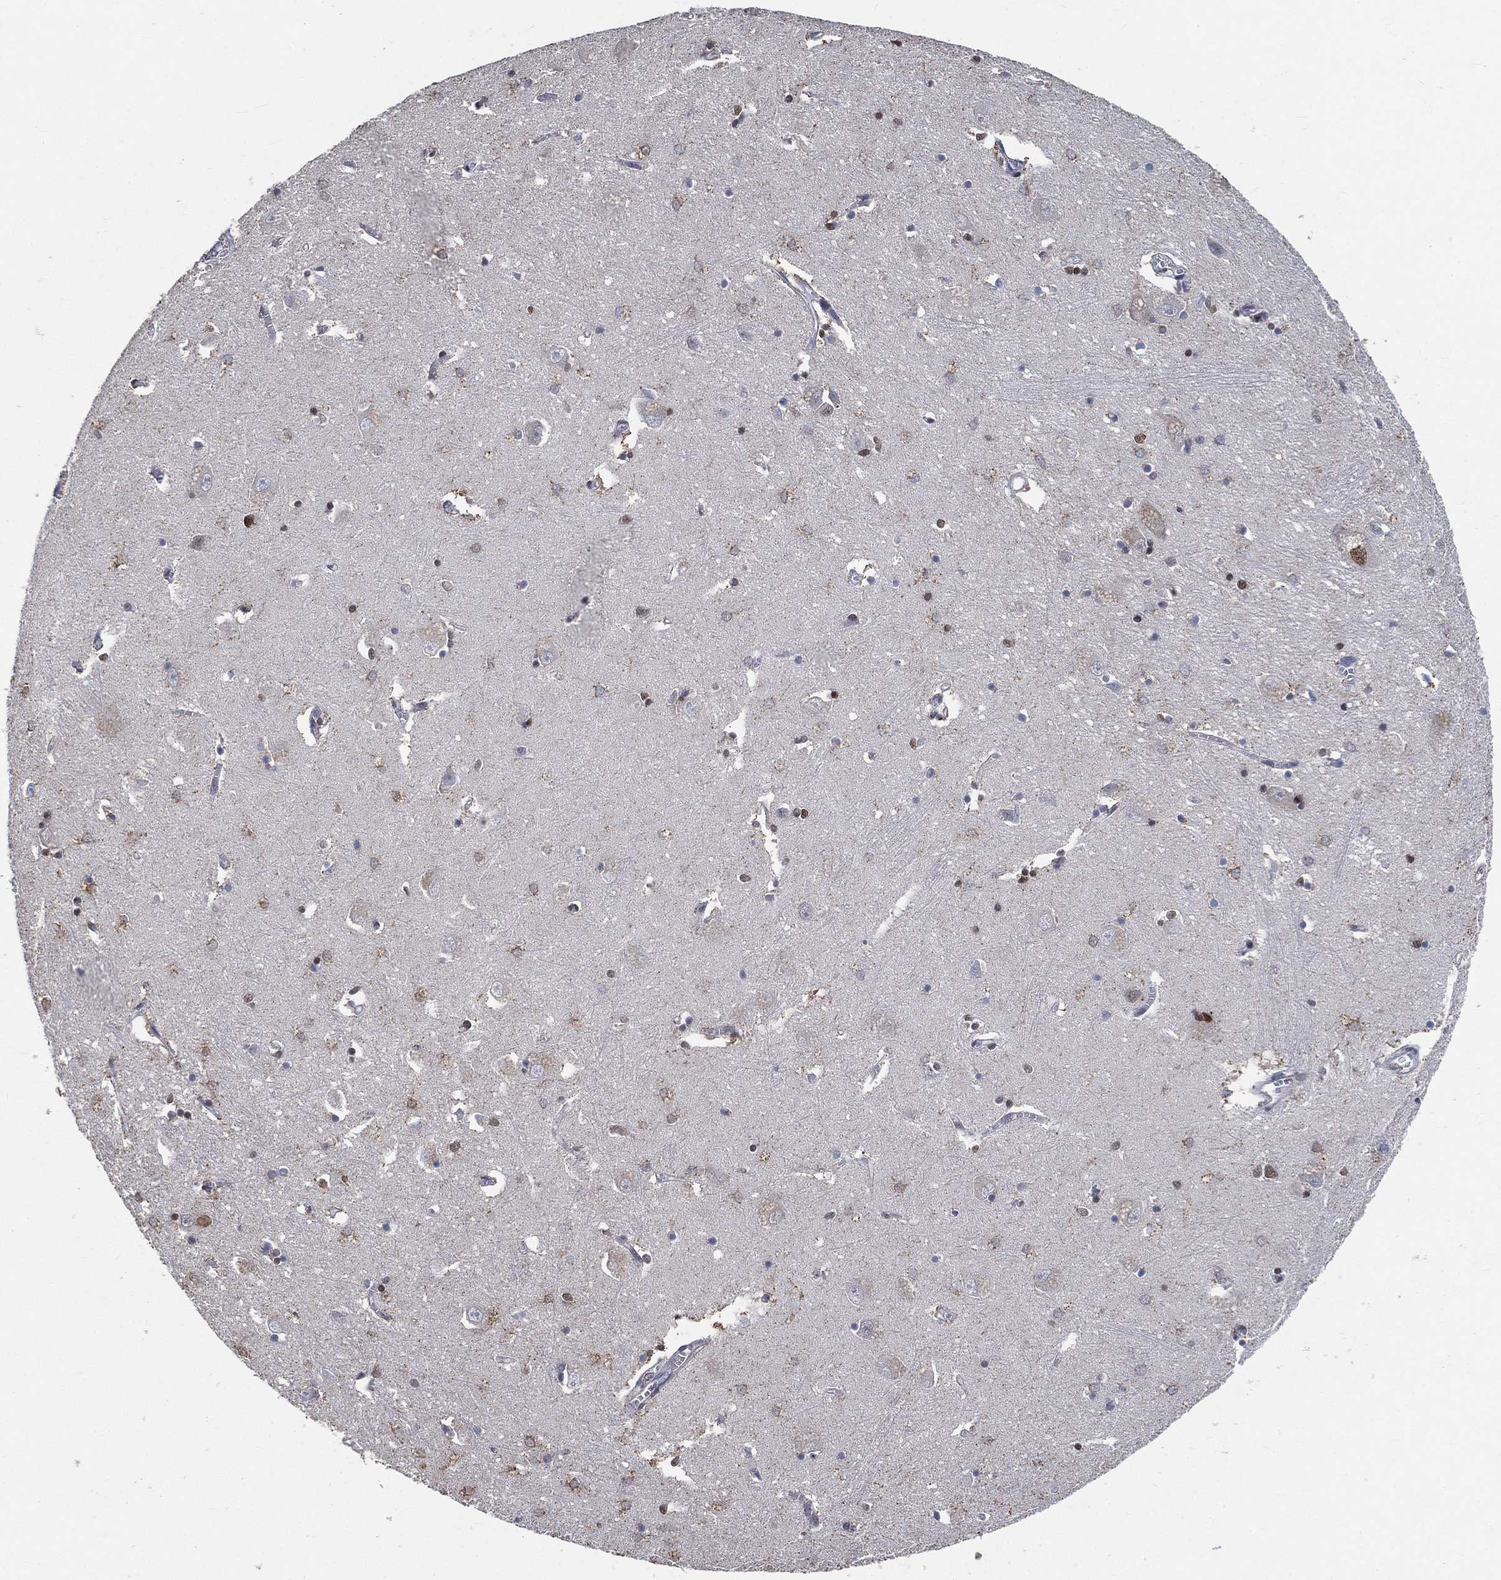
{"staining": {"intensity": "strong", "quantity": "<25%", "location": "nuclear"}, "tissue": "caudate", "cell_type": "Glial cells", "image_type": "normal", "snomed": [{"axis": "morphology", "description": "Normal tissue, NOS"}, {"axis": "topography", "description": "Lateral ventricle wall"}], "caption": "Immunohistochemistry of unremarkable human caudate reveals medium levels of strong nuclear expression in about <25% of glial cells. Nuclei are stained in blue.", "gene": "YLPM1", "patient": {"sex": "male", "age": 54}}